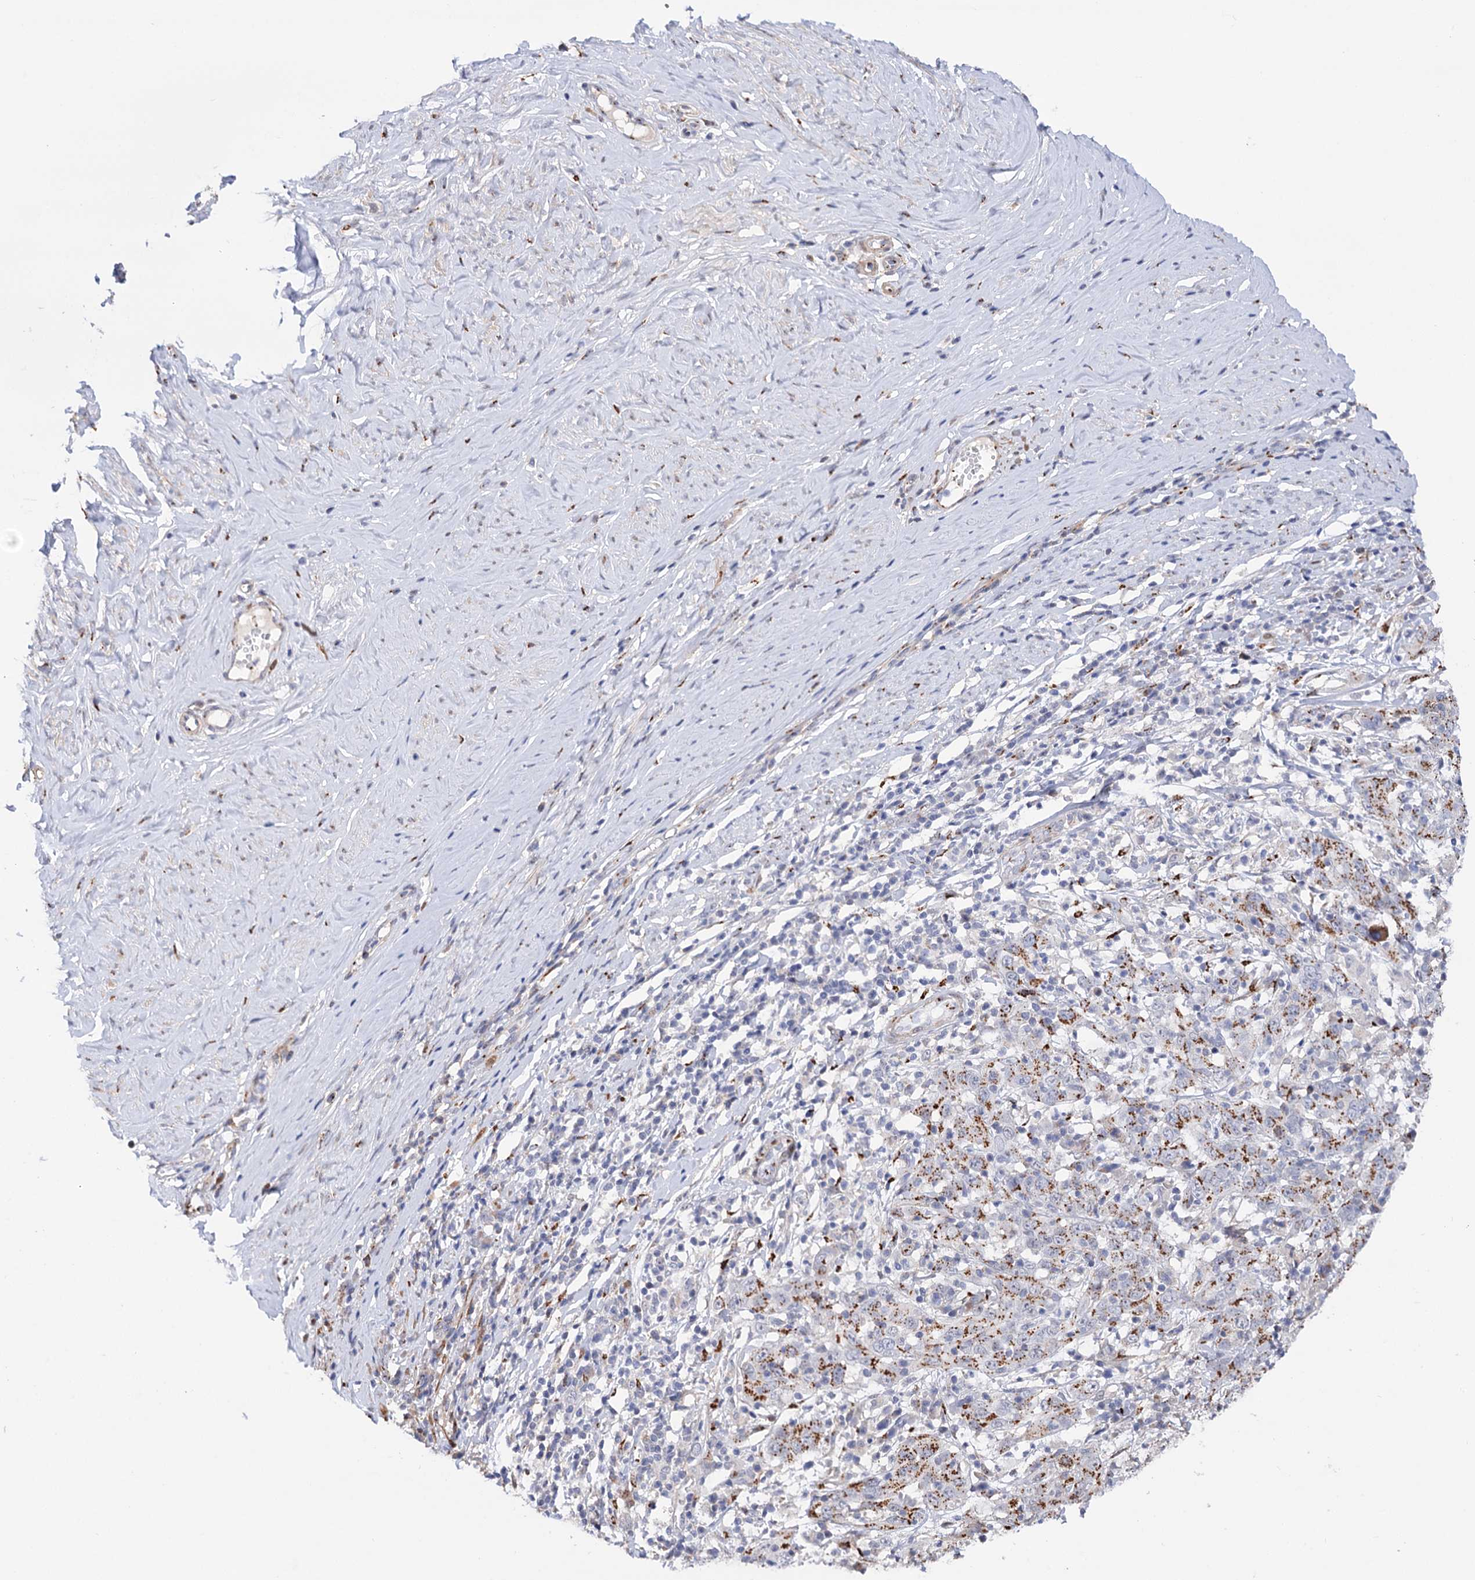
{"staining": {"intensity": "moderate", "quantity": ">75%", "location": "cytoplasmic/membranous"}, "tissue": "cervical cancer", "cell_type": "Tumor cells", "image_type": "cancer", "snomed": [{"axis": "morphology", "description": "Squamous cell carcinoma, NOS"}, {"axis": "topography", "description": "Cervix"}], "caption": "Human cervical cancer (squamous cell carcinoma) stained with a protein marker shows moderate staining in tumor cells.", "gene": "C11orf96", "patient": {"sex": "female", "age": 46}}